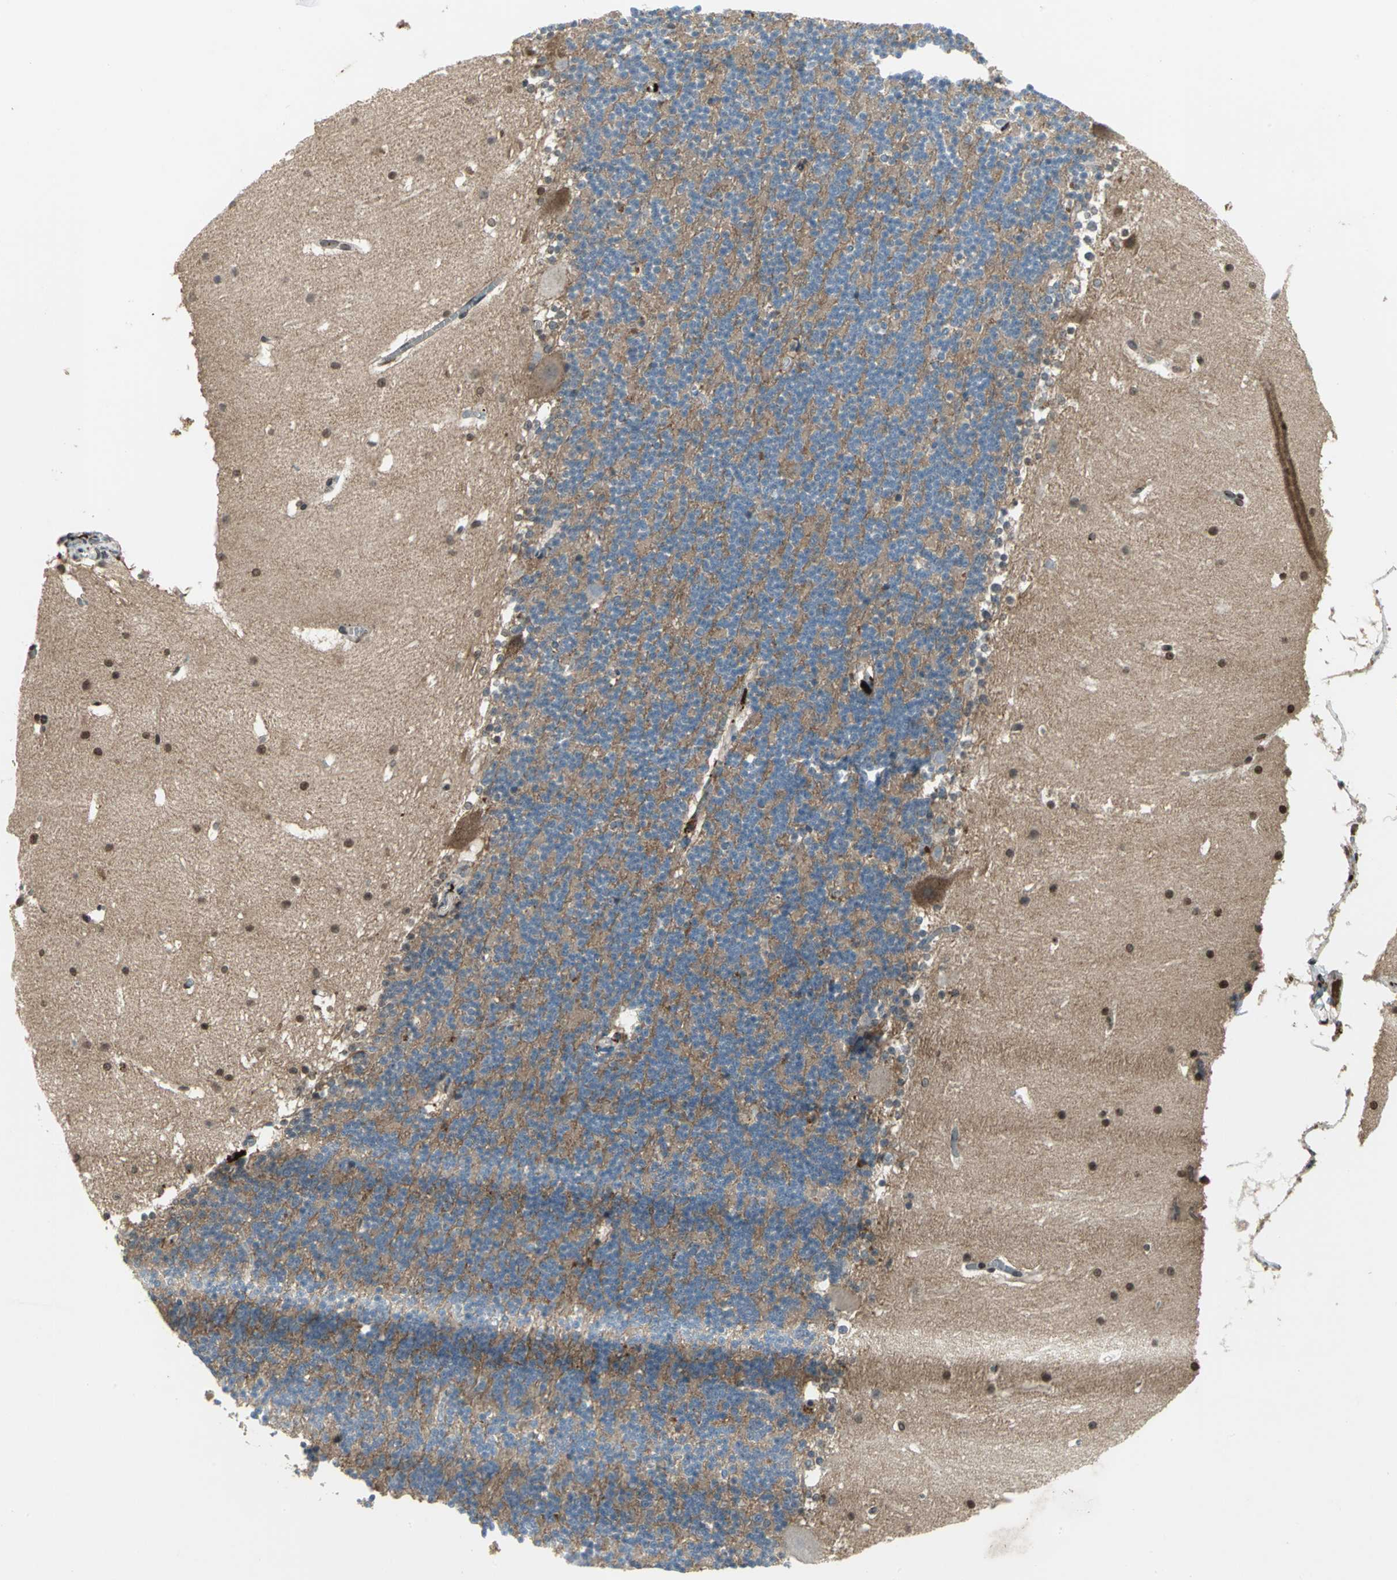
{"staining": {"intensity": "moderate", "quantity": "25%-75%", "location": "cytoplasmic/membranous"}, "tissue": "cerebellum", "cell_type": "Cells in granular layer", "image_type": "normal", "snomed": [{"axis": "morphology", "description": "Normal tissue, NOS"}, {"axis": "topography", "description": "Cerebellum"}], "caption": "Immunohistochemical staining of benign human cerebellum demonstrates moderate cytoplasmic/membranous protein staining in approximately 25%-75% of cells in granular layer. The staining is performed using DAB (3,3'-diaminobenzidine) brown chromogen to label protein expression. The nuclei are counter-stained blue using hematoxylin.", "gene": "PTGDS", "patient": {"sex": "male", "age": 45}}